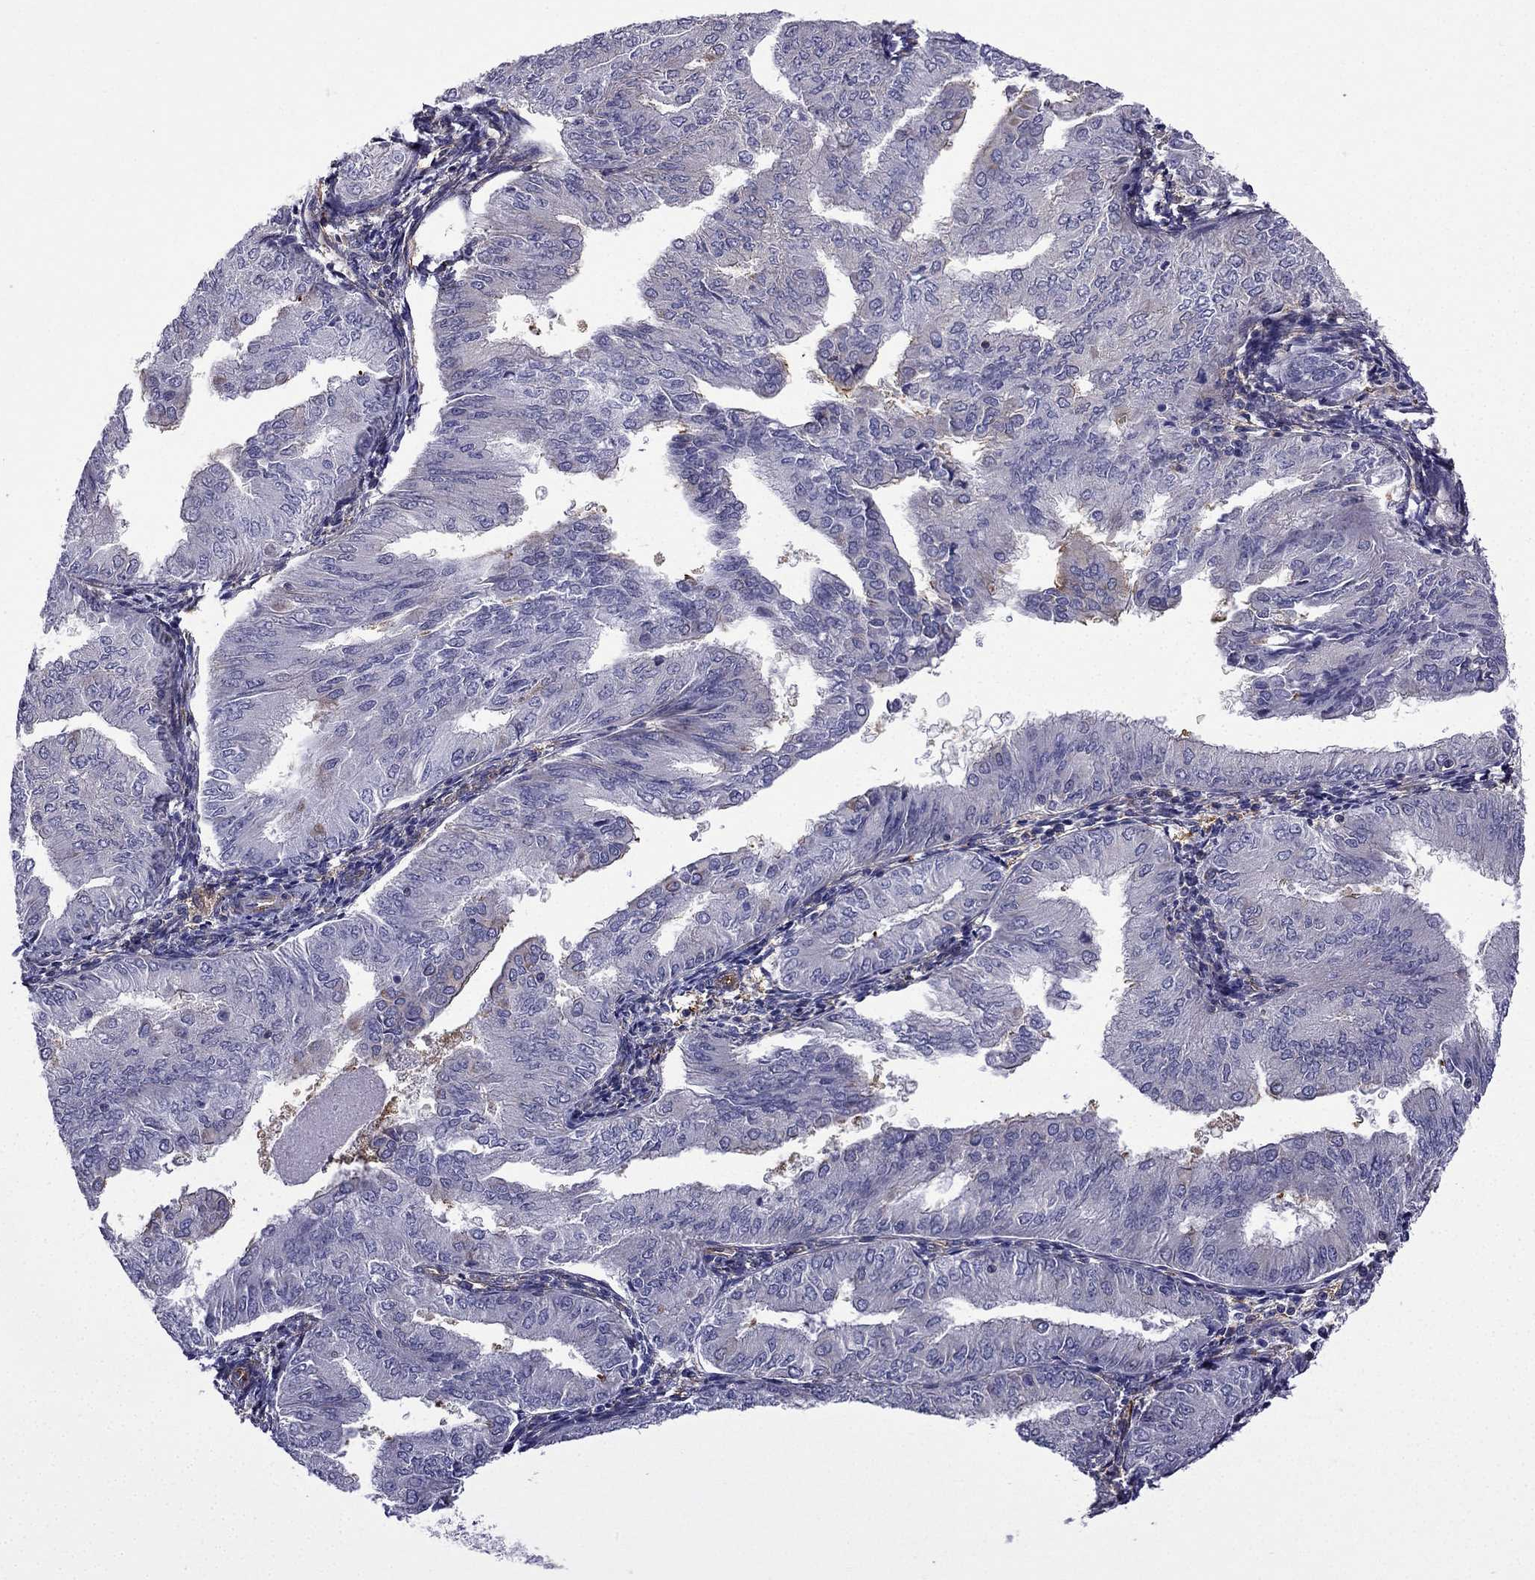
{"staining": {"intensity": "negative", "quantity": "none", "location": "none"}, "tissue": "endometrial cancer", "cell_type": "Tumor cells", "image_type": "cancer", "snomed": [{"axis": "morphology", "description": "Adenocarcinoma, NOS"}, {"axis": "topography", "description": "Endometrium"}], "caption": "Adenocarcinoma (endometrial) stained for a protein using IHC exhibits no positivity tumor cells.", "gene": "MAP4", "patient": {"sex": "female", "age": 53}}